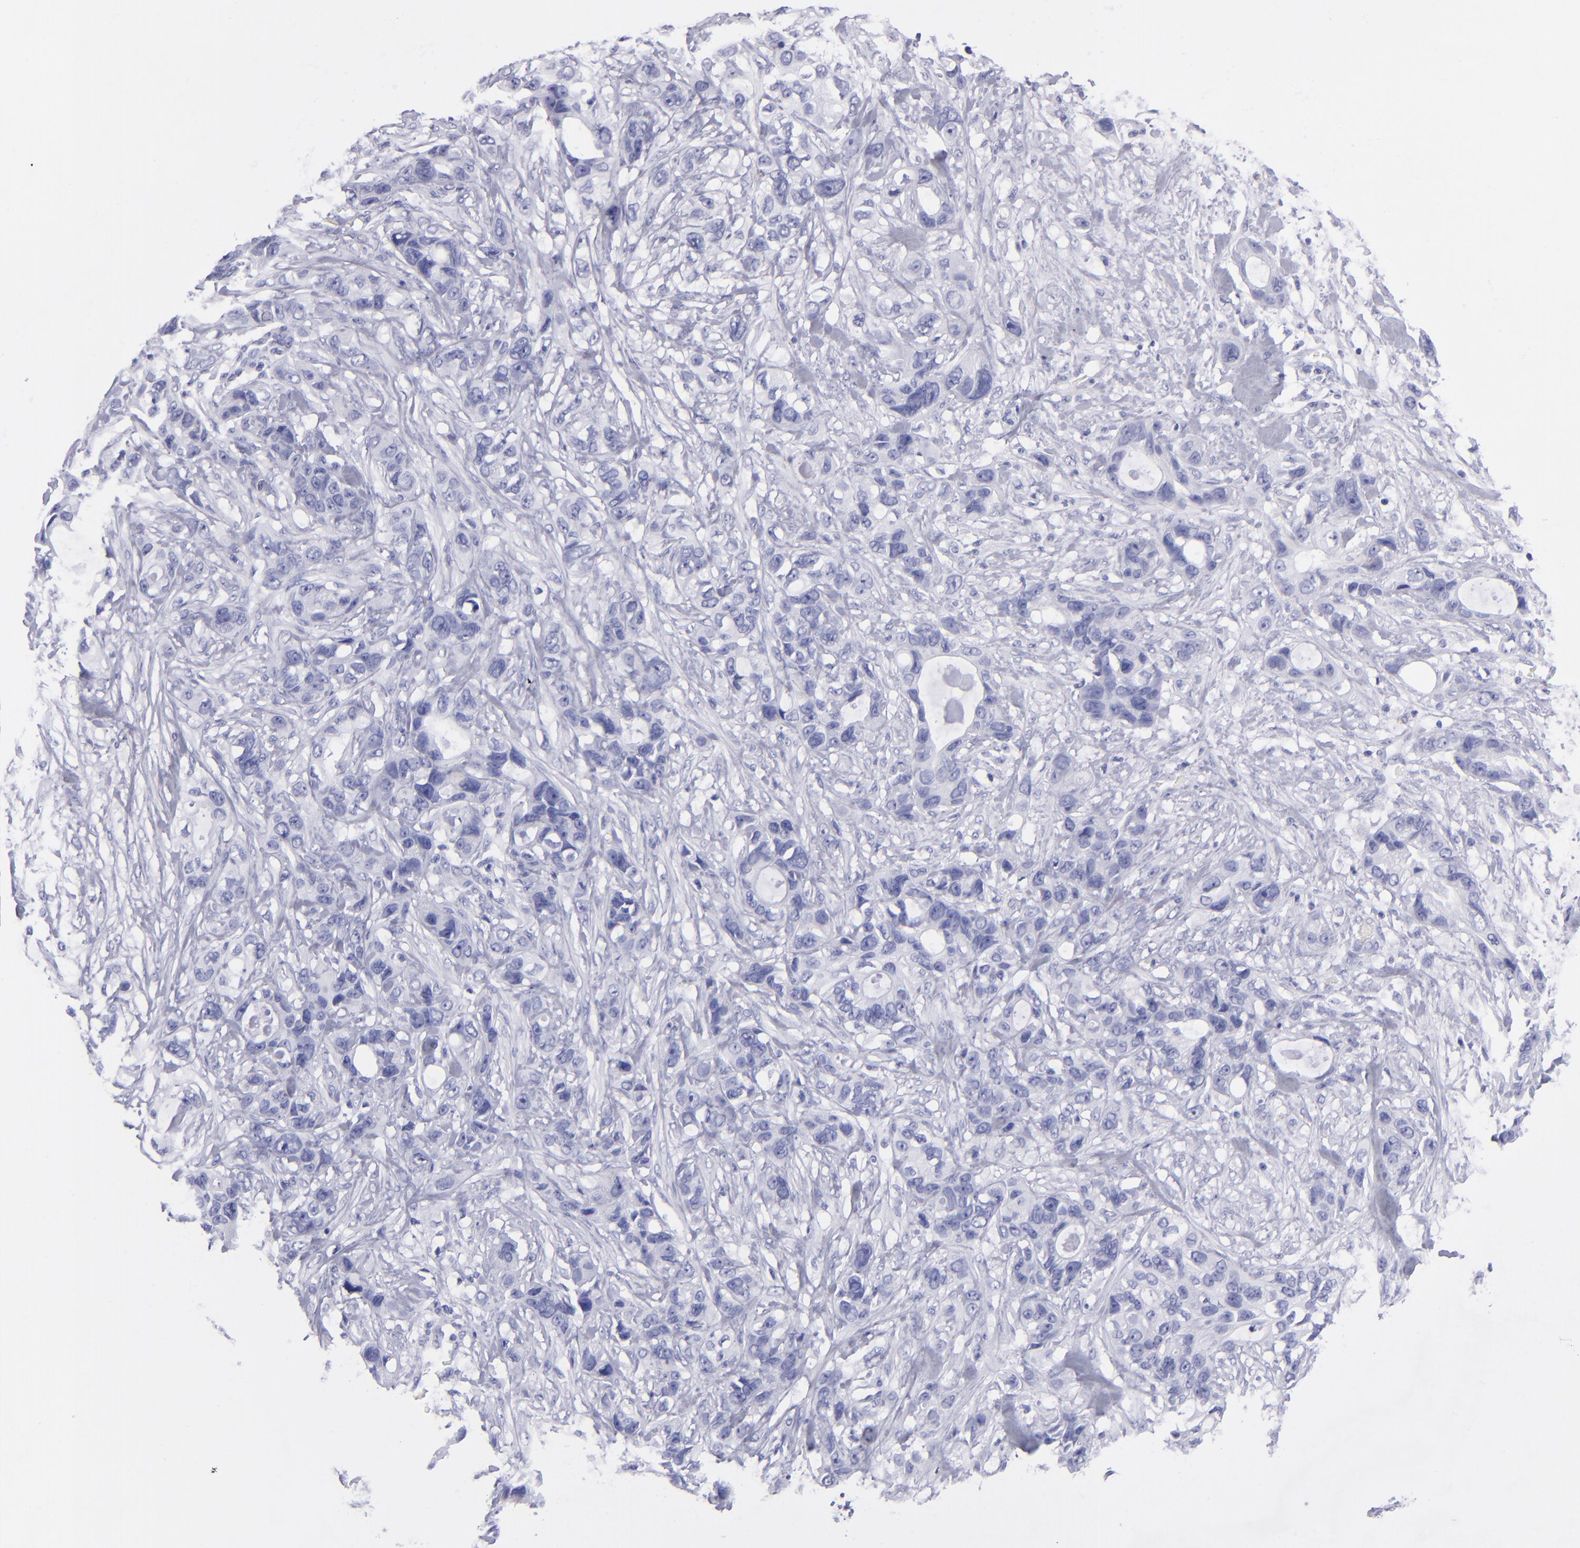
{"staining": {"intensity": "negative", "quantity": "none", "location": "none"}, "tissue": "stomach cancer", "cell_type": "Tumor cells", "image_type": "cancer", "snomed": [{"axis": "morphology", "description": "Adenocarcinoma, NOS"}, {"axis": "topography", "description": "Stomach, upper"}], "caption": "Histopathology image shows no significant protein staining in tumor cells of stomach adenocarcinoma.", "gene": "CD38", "patient": {"sex": "male", "age": 47}}